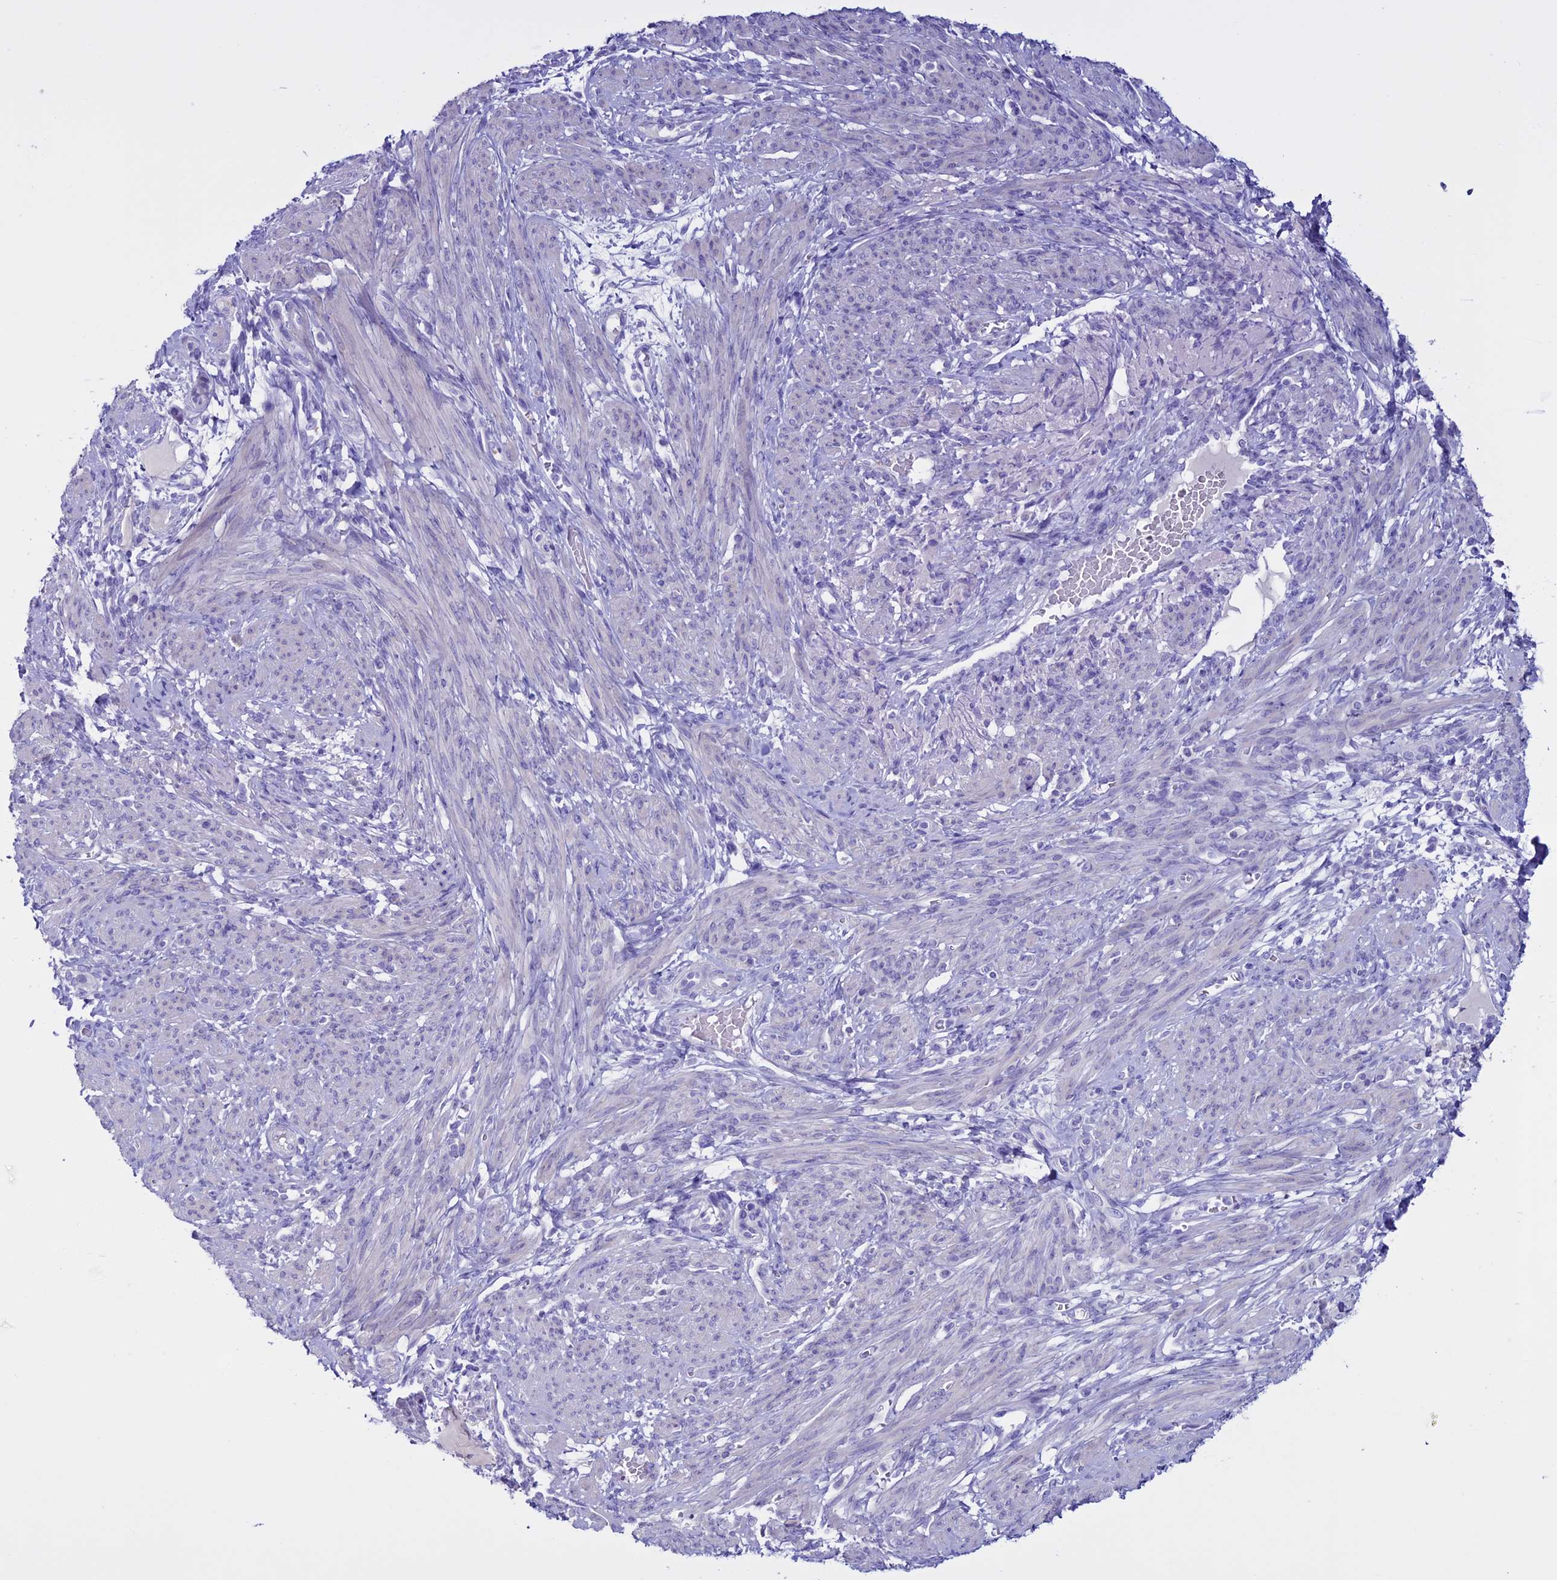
{"staining": {"intensity": "negative", "quantity": "none", "location": "none"}, "tissue": "smooth muscle", "cell_type": "Smooth muscle cells", "image_type": "normal", "snomed": [{"axis": "morphology", "description": "Normal tissue, NOS"}, {"axis": "topography", "description": "Smooth muscle"}], "caption": "The image demonstrates no significant staining in smooth muscle cells of smooth muscle. Nuclei are stained in blue.", "gene": "CLEC2L", "patient": {"sex": "female", "age": 39}}